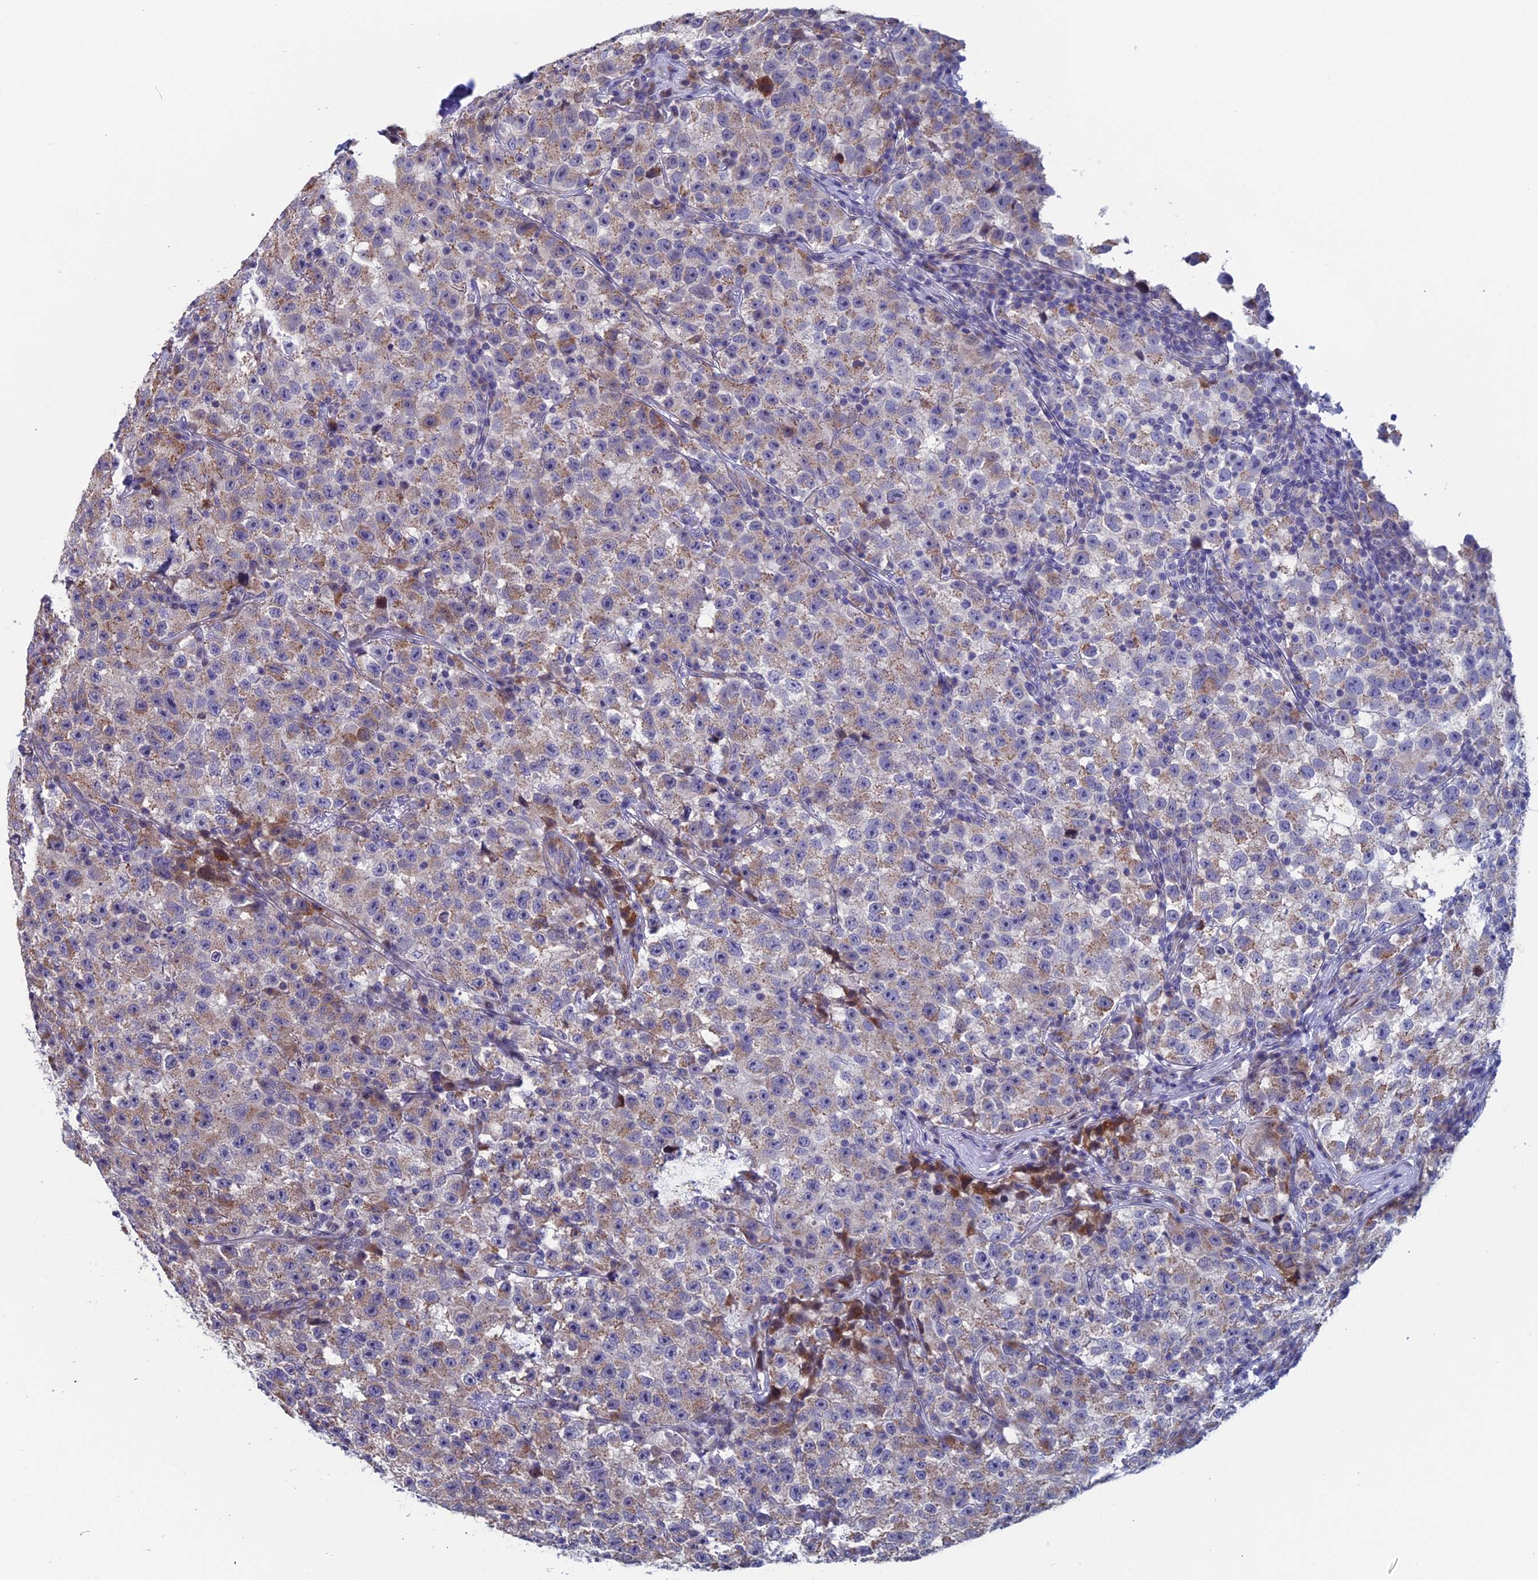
{"staining": {"intensity": "weak", "quantity": ">75%", "location": "cytoplasmic/membranous"}, "tissue": "testis cancer", "cell_type": "Tumor cells", "image_type": "cancer", "snomed": [{"axis": "morphology", "description": "Seminoma, NOS"}, {"axis": "topography", "description": "Testis"}], "caption": "Brown immunohistochemical staining in human seminoma (testis) exhibits weak cytoplasmic/membranous positivity in approximately >75% of tumor cells.", "gene": "NIBAN3", "patient": {"sex": "male", "age": 22}}